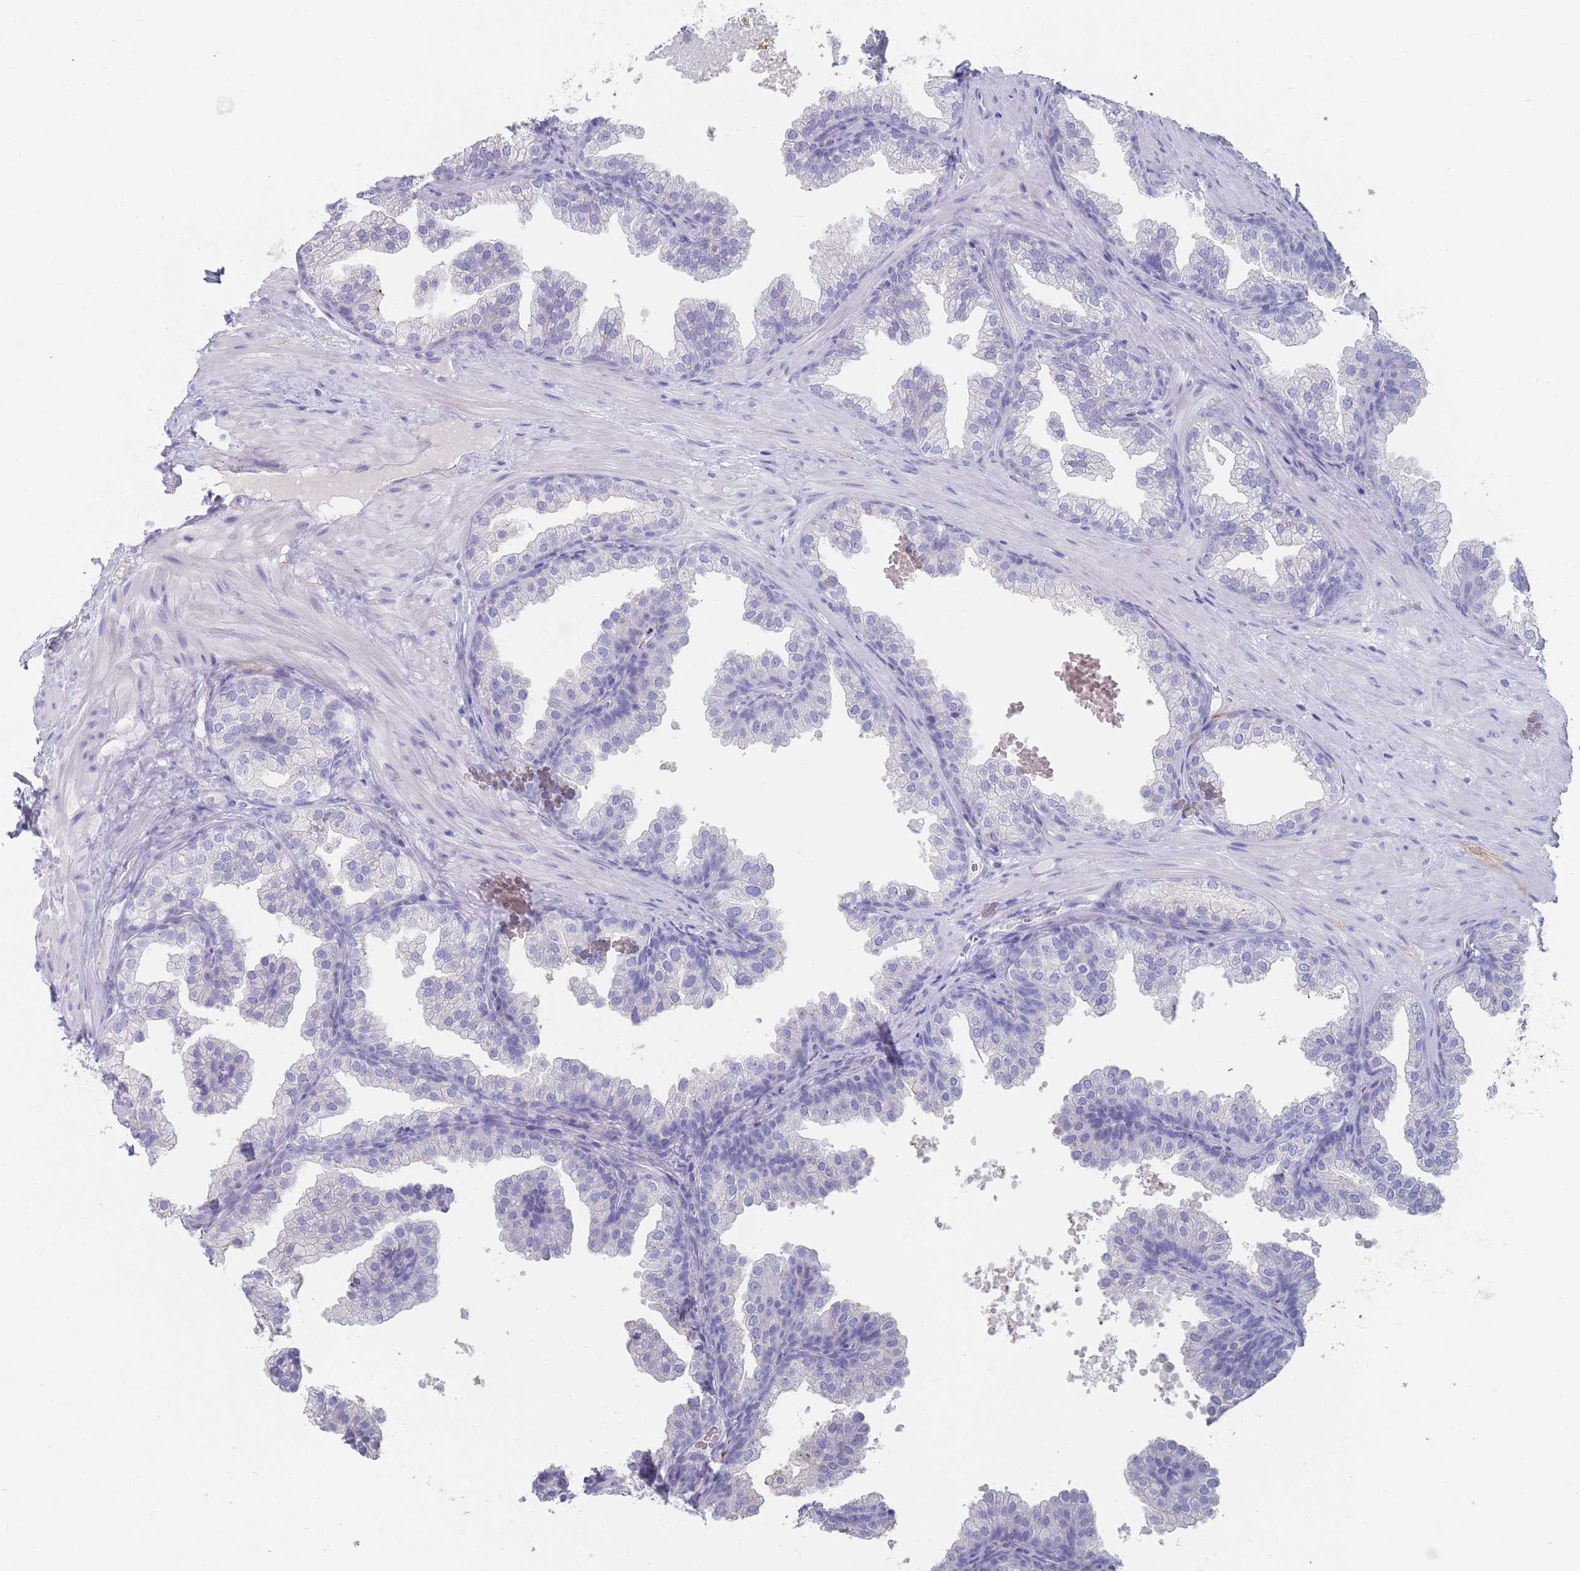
{"staining": {"intensity": "negative", "quantity": "none", "location": "none"}, "tissue": "prostate", "cell_type": "Glandular cells", "image_type": "normal", "snomed": [{"axis": "morphology", "description": "Normal tissue, NOS"}, {"axis": "topography", "description": "Prostate"}], "caption": "High power microscopy image of an immunohistochemistry (IHC) image of benign prostate, revealing no significant positivity in glandular cells.", "gene": "ATP1A3", "patient": {"sex": "male", "age": 37}}